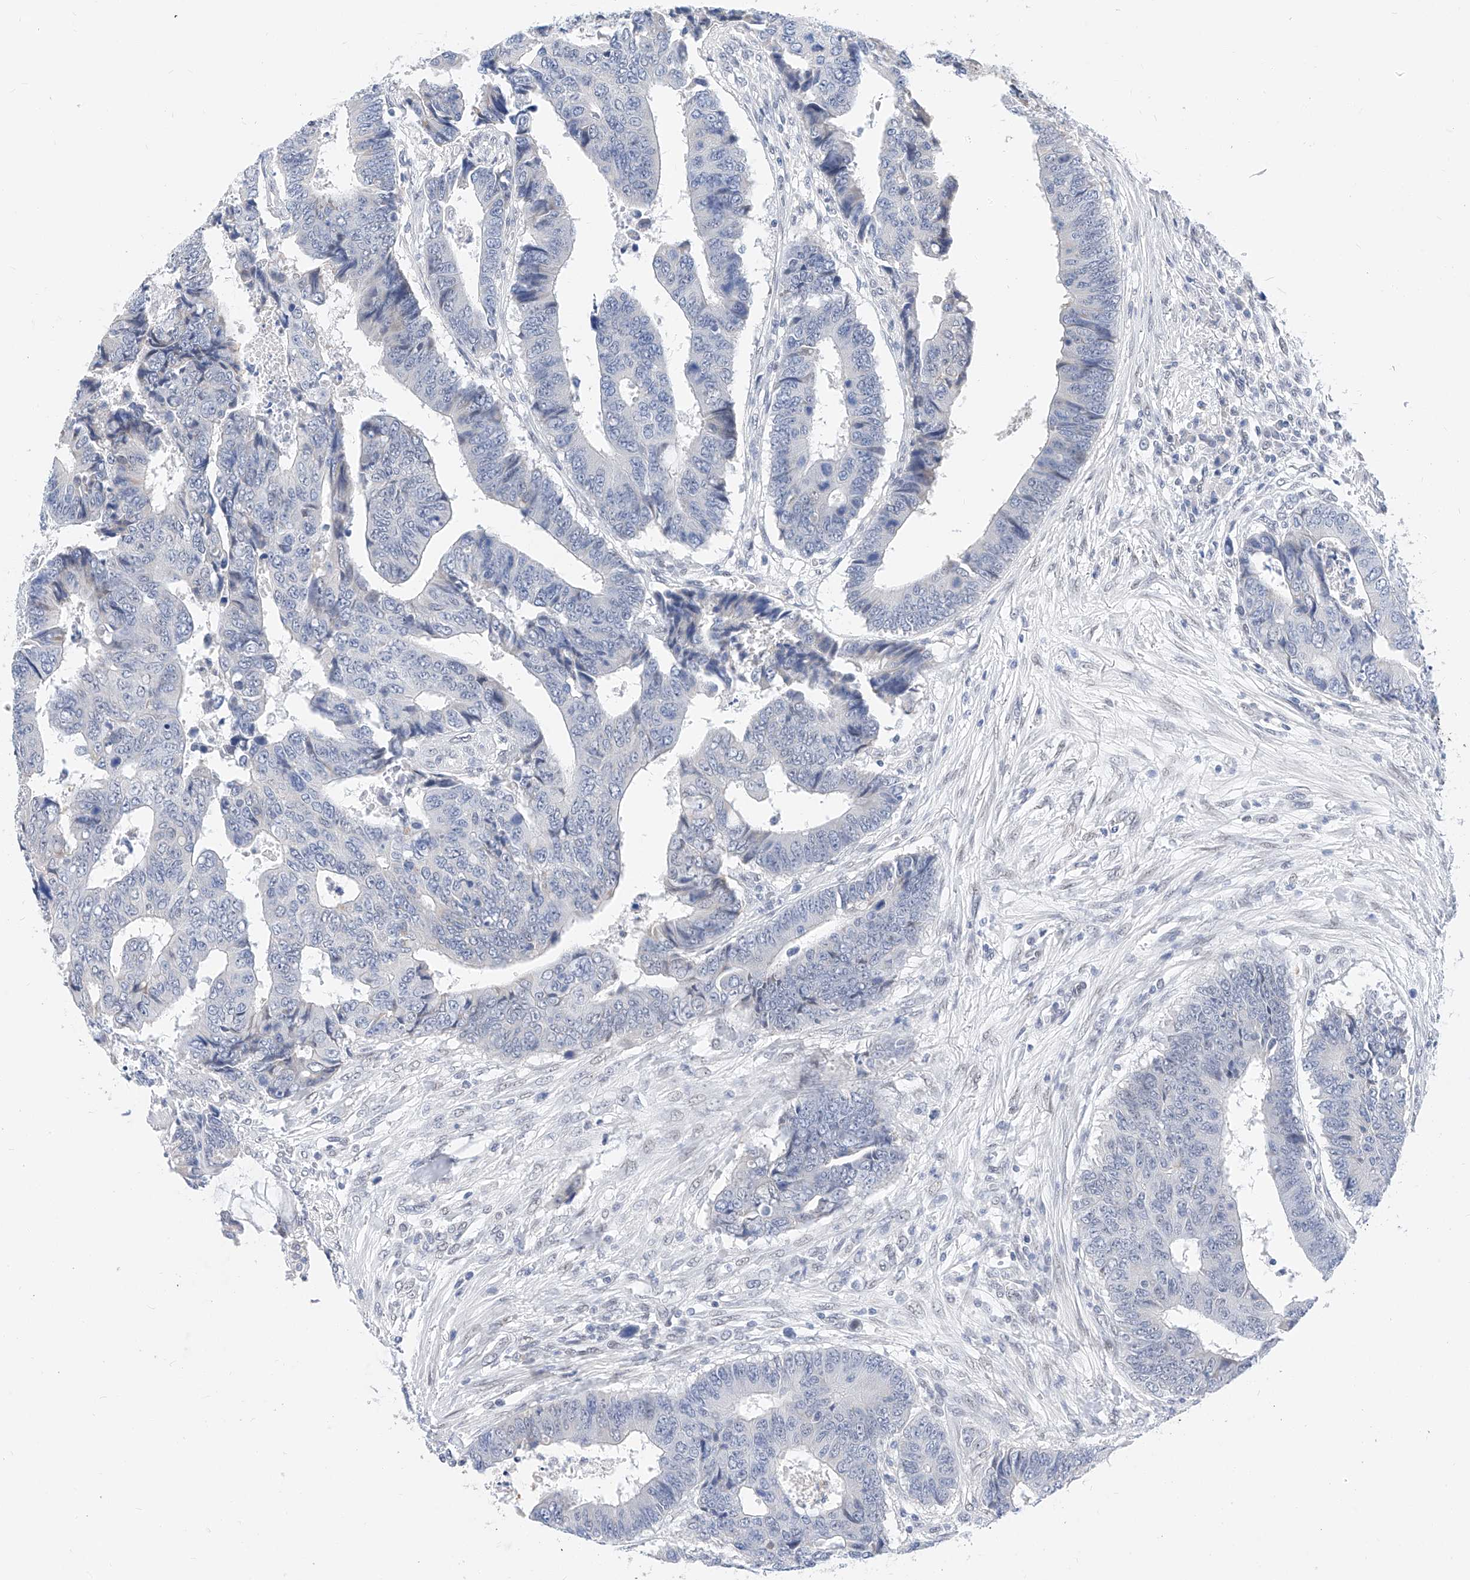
{"staining": {"intensity": "negative", "quantity": "none", "location": "none"}, "tissue": "colorectal cancer", "cell_type": "Tumor cells", "image_type": "cancer", "snomed": [{"axis": "morphology", "description": "Adenocarcinoma, NOS"}, {"axis": "topography", "description": "Rectum"}], "caption": "Colorectal cancer (adenocarcinoma) was stained to show a protein in brown. There is no significant positivity in tumor cells. The staining is performed using DAB (3,3'-diaminobenzidine) brown chromogen with nuclei counter-stained in using hematoxylin.", "gene": "KCNJ1", "patient": {"sex": "male", "age": 84}}